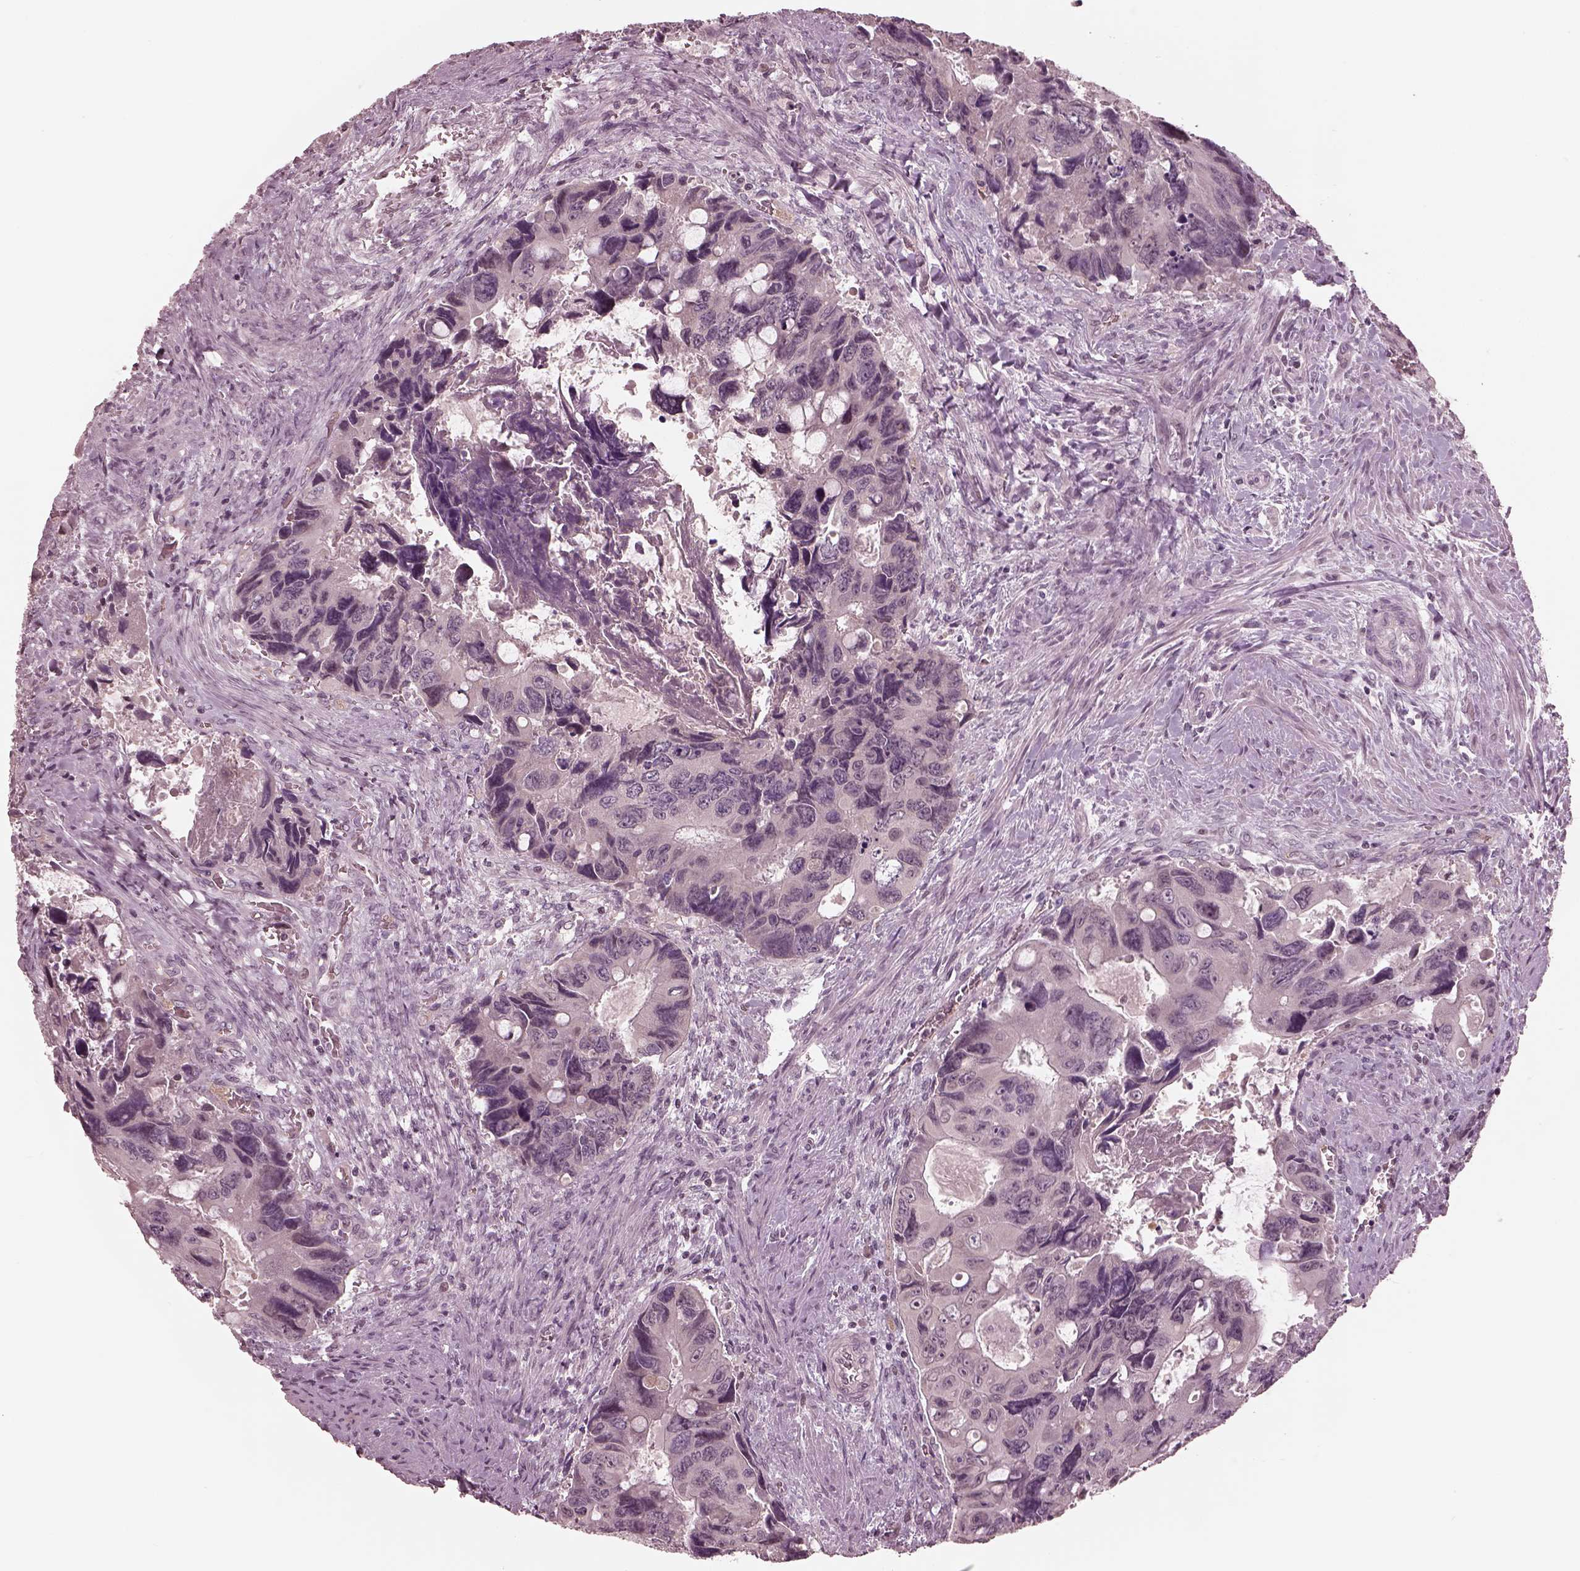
{"staining": {"intensity": "negative", "quantity": "none", "location": "none"}, "tissue": "colorectal cancer", "cell_type": "Tumor cells", "image_type": "cancer", "snomed": [{"axis": "morphology", "description": "Adenocarcinoma, NOS"}, {"axis": "topography", "description": "Rectum"}], "caption": "This is an immunohistochemistry (IHC) image of adenocarcinoma (colorectal). There is no expression in tumor cells.", "gene": "IQCG", "patient": {"sex": "male", "age": 62}}